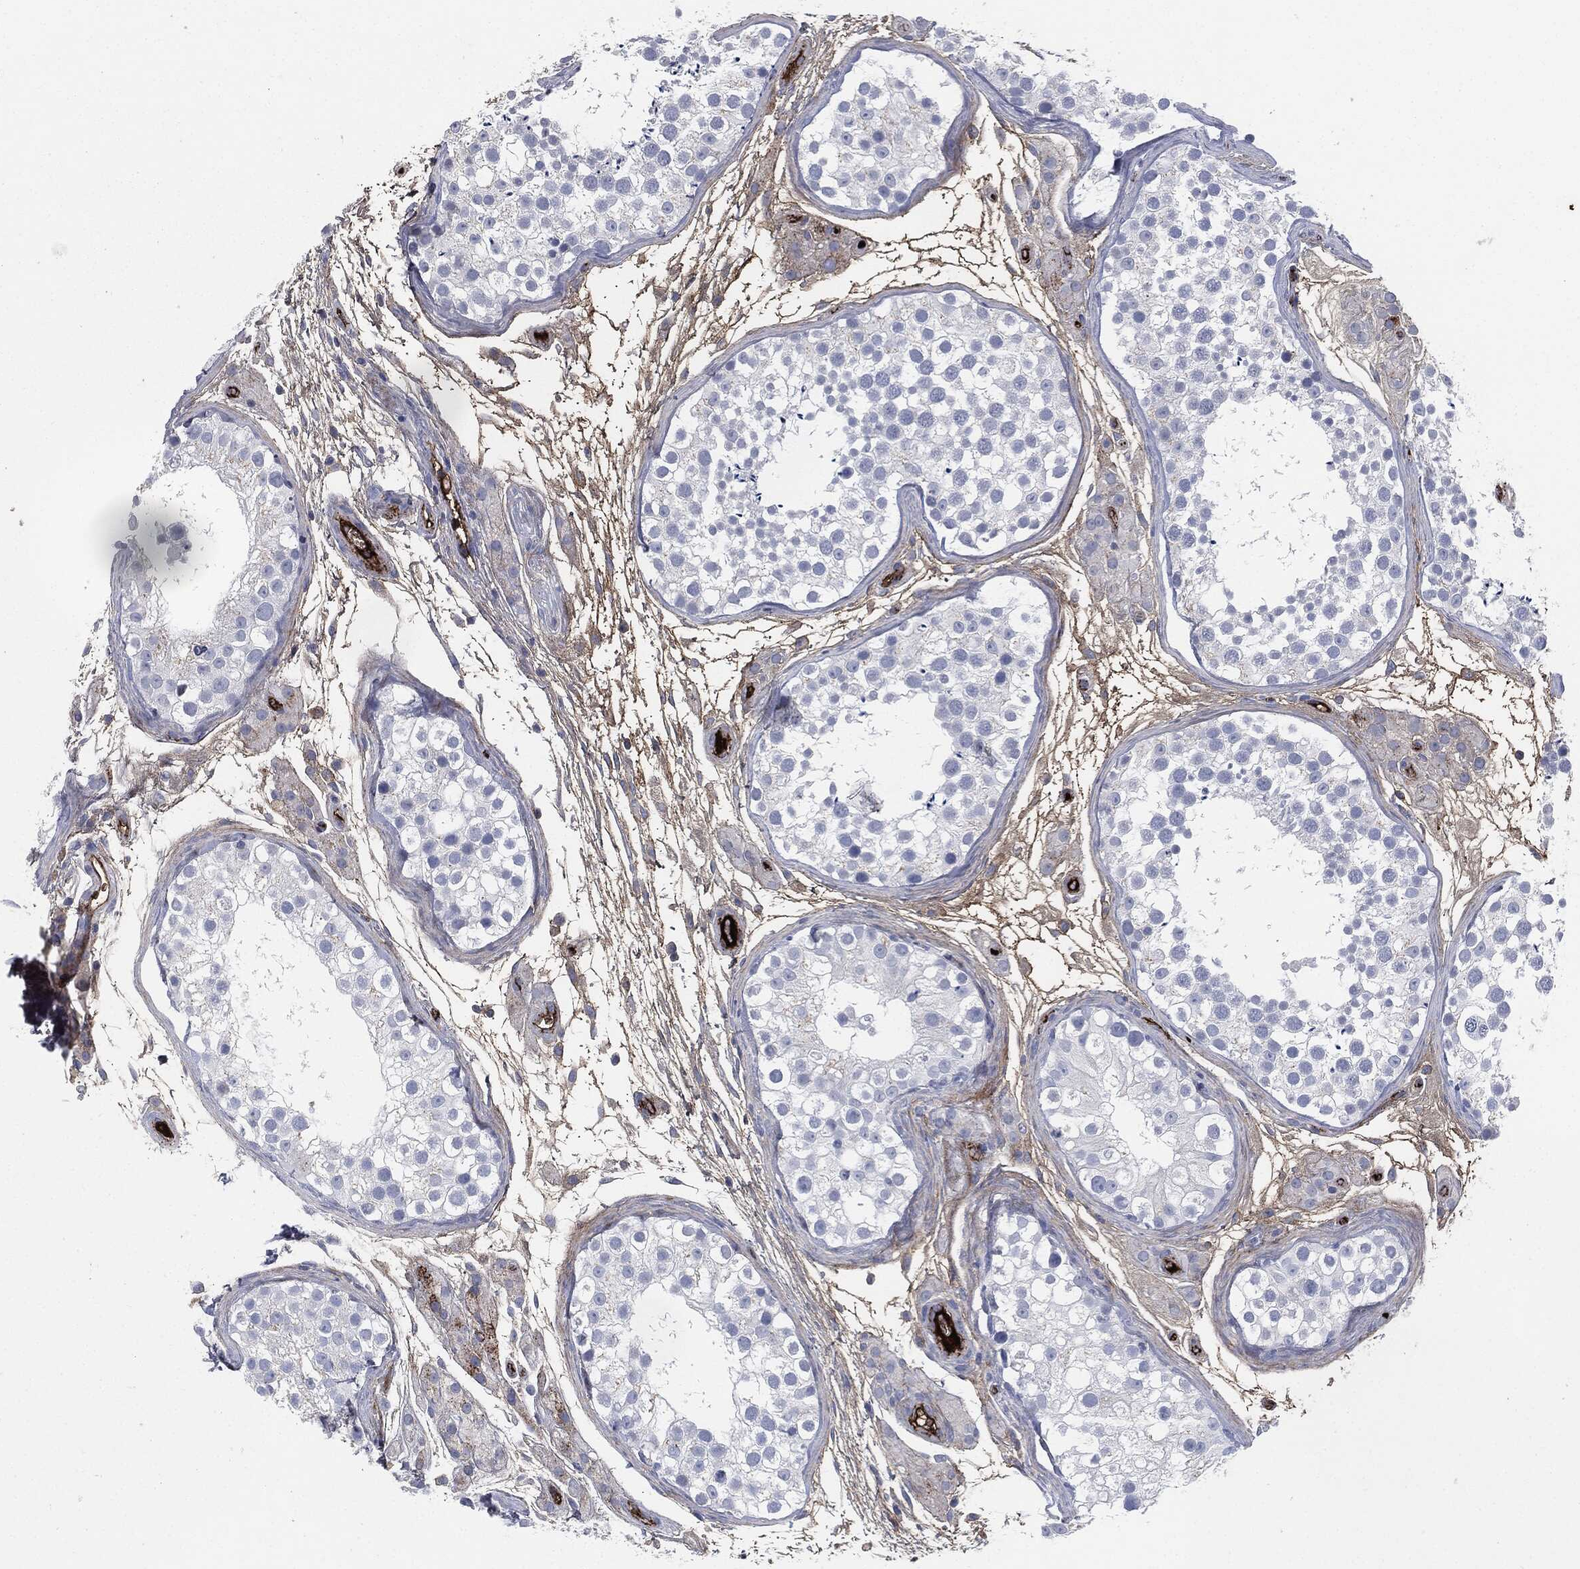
{"staining": {"intensity": "negative", "quantity": "none", "location": "none"}, "tissue": "testis", "cell_type": "Cells in seminiferous ducts", "image_type": "normal", "snomed": [{"axis": "morphology", "description": "Normal tissue, NOS"}, {"axis": "topography", "description": "Testis"}], "caption": "DAB (3,3'-diaminobenzidine) immunohistochemical staining of normal human testis demonstrates no significant expression in cells in seminiferous ducts. (Stains: DAB (3,3'-diaminobenzidine) immunohistochemistry (IHC) with hematoxylin counter stain, Microscopy: brightfield microscopy at high magnification).", "gene": "APOB", "patient": {"sex": "male", "age": 31}}